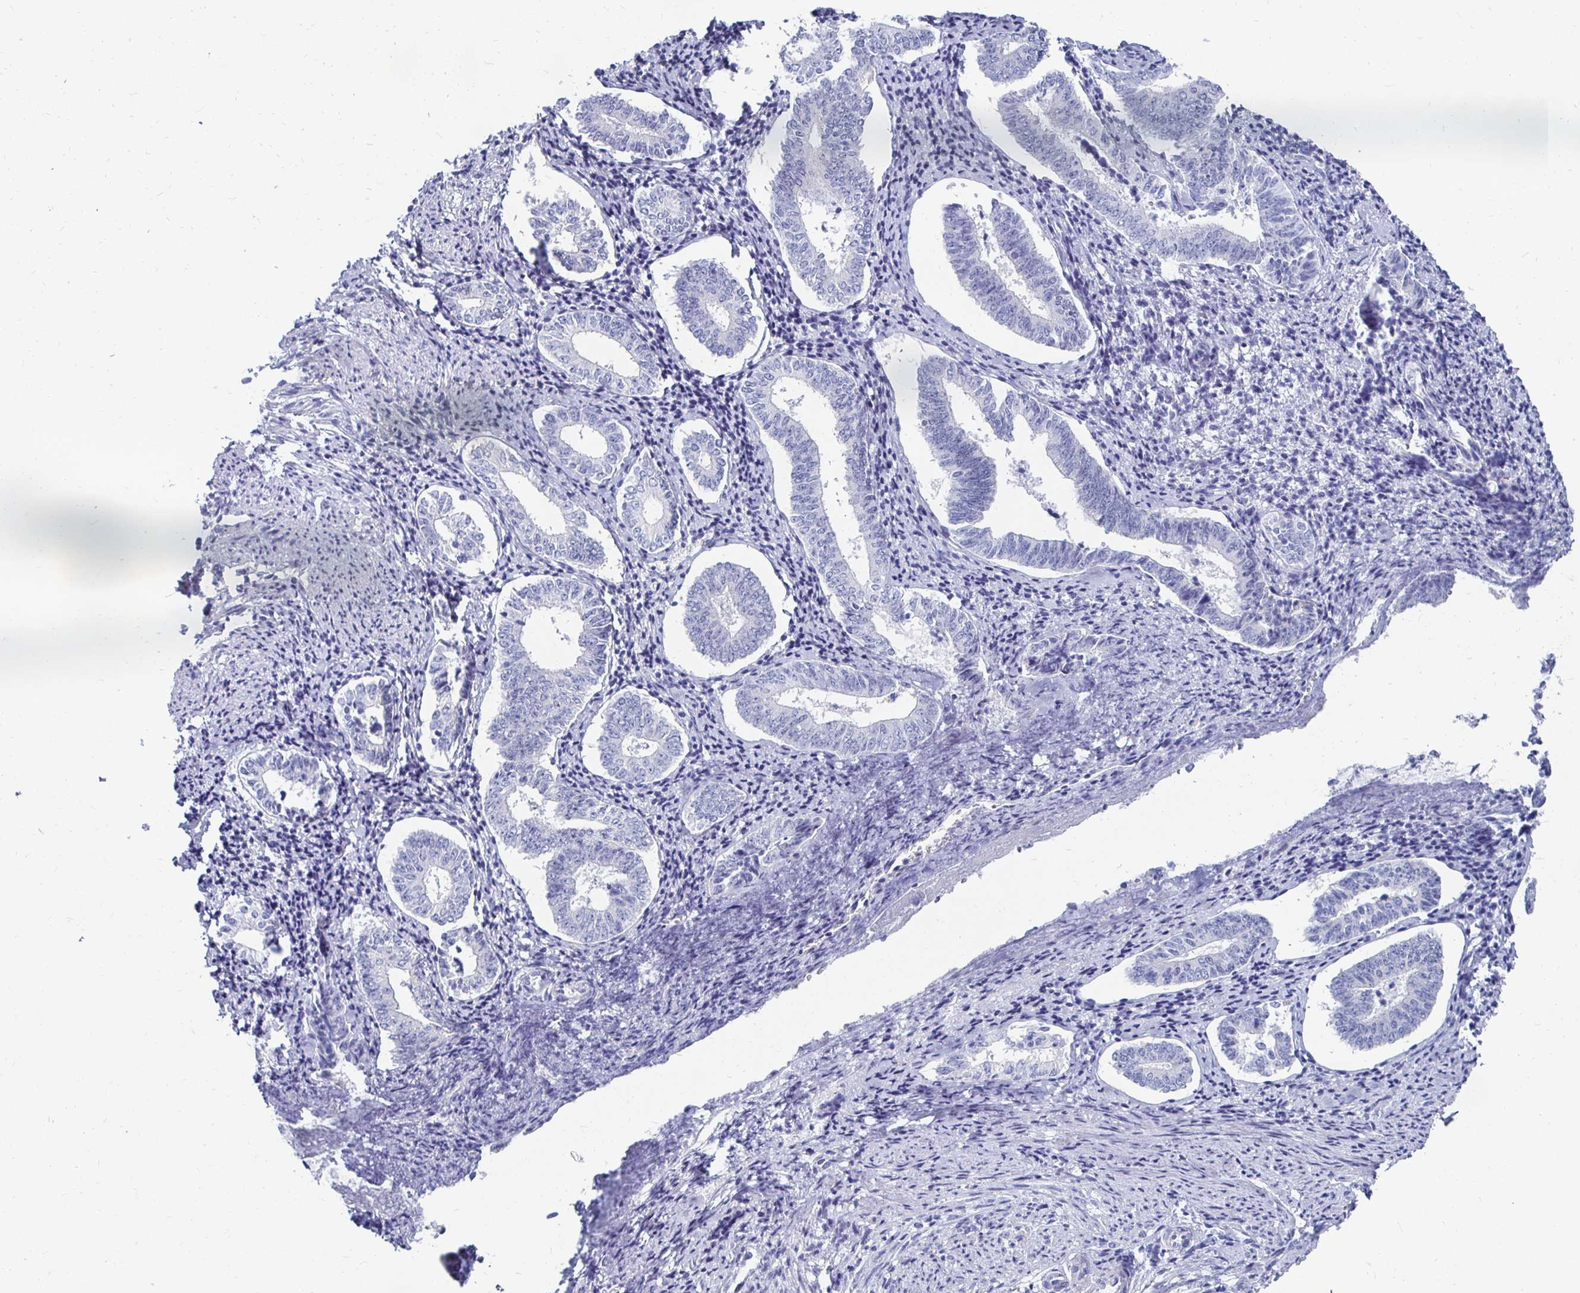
{"staining": {"intensity": "negative", "quantity": "none", "location": "none"}, "tissue": "cervical cancer", "cell_type": "Tumor cells", "image_type": "cancer", "snomed": [{"axis": "morphology", "description": "Squamous cell carcinoma, NOS"}, {"axis": "topography", "description": "Cervix"}], "caption": "Histopathology image shows no protein positivity in tumor cells of cervical cancer (squamous cell carcinoma) tissue.", "gene": "SYCP3", "patient": {"sex": "female", "age": 59}}